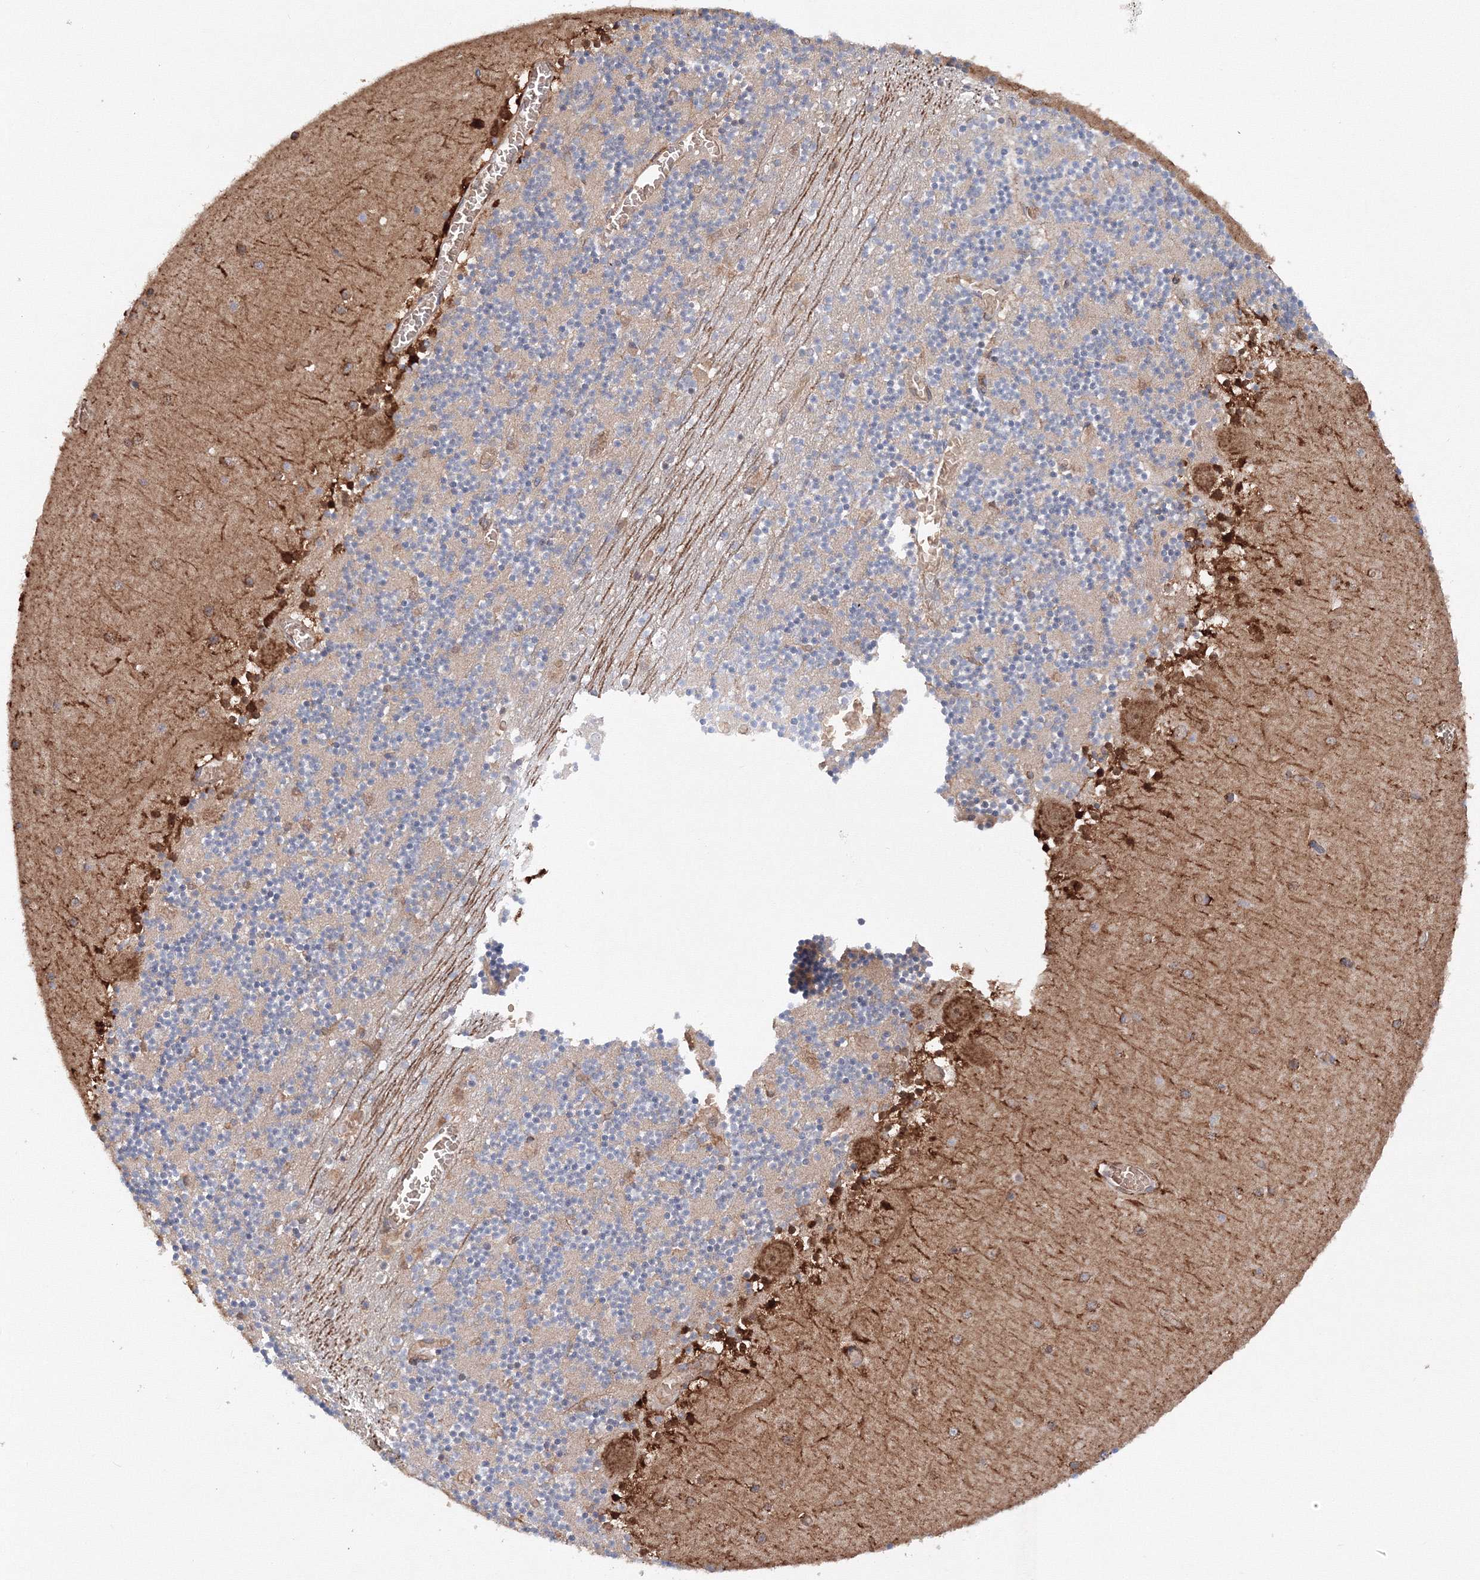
{"staining": {"intensity": "weak", "quantity": "<25%", "location": "cytoplasmic/membranous"}, "tissue": "cerebellum", "cell_type": "Cells in granular layer", "image_type": "normal", "snomed": [{"axis": "morphology", "description": "Normal tissue, NOS"}, {"axis": "topography", "description": "Cerebellum"}], "caption": "Immunohistochemical staining of unremarkable cerebellum reveals no significant staining in cells in granular layer. The staining was performed using DAB to visualize the protein expression in brown, while the nuclei were stained in blue with hematoxylin (Magnification: 20x).", "gene": "DIS3L2", "patient": {"sex": "female", "age": 28}}